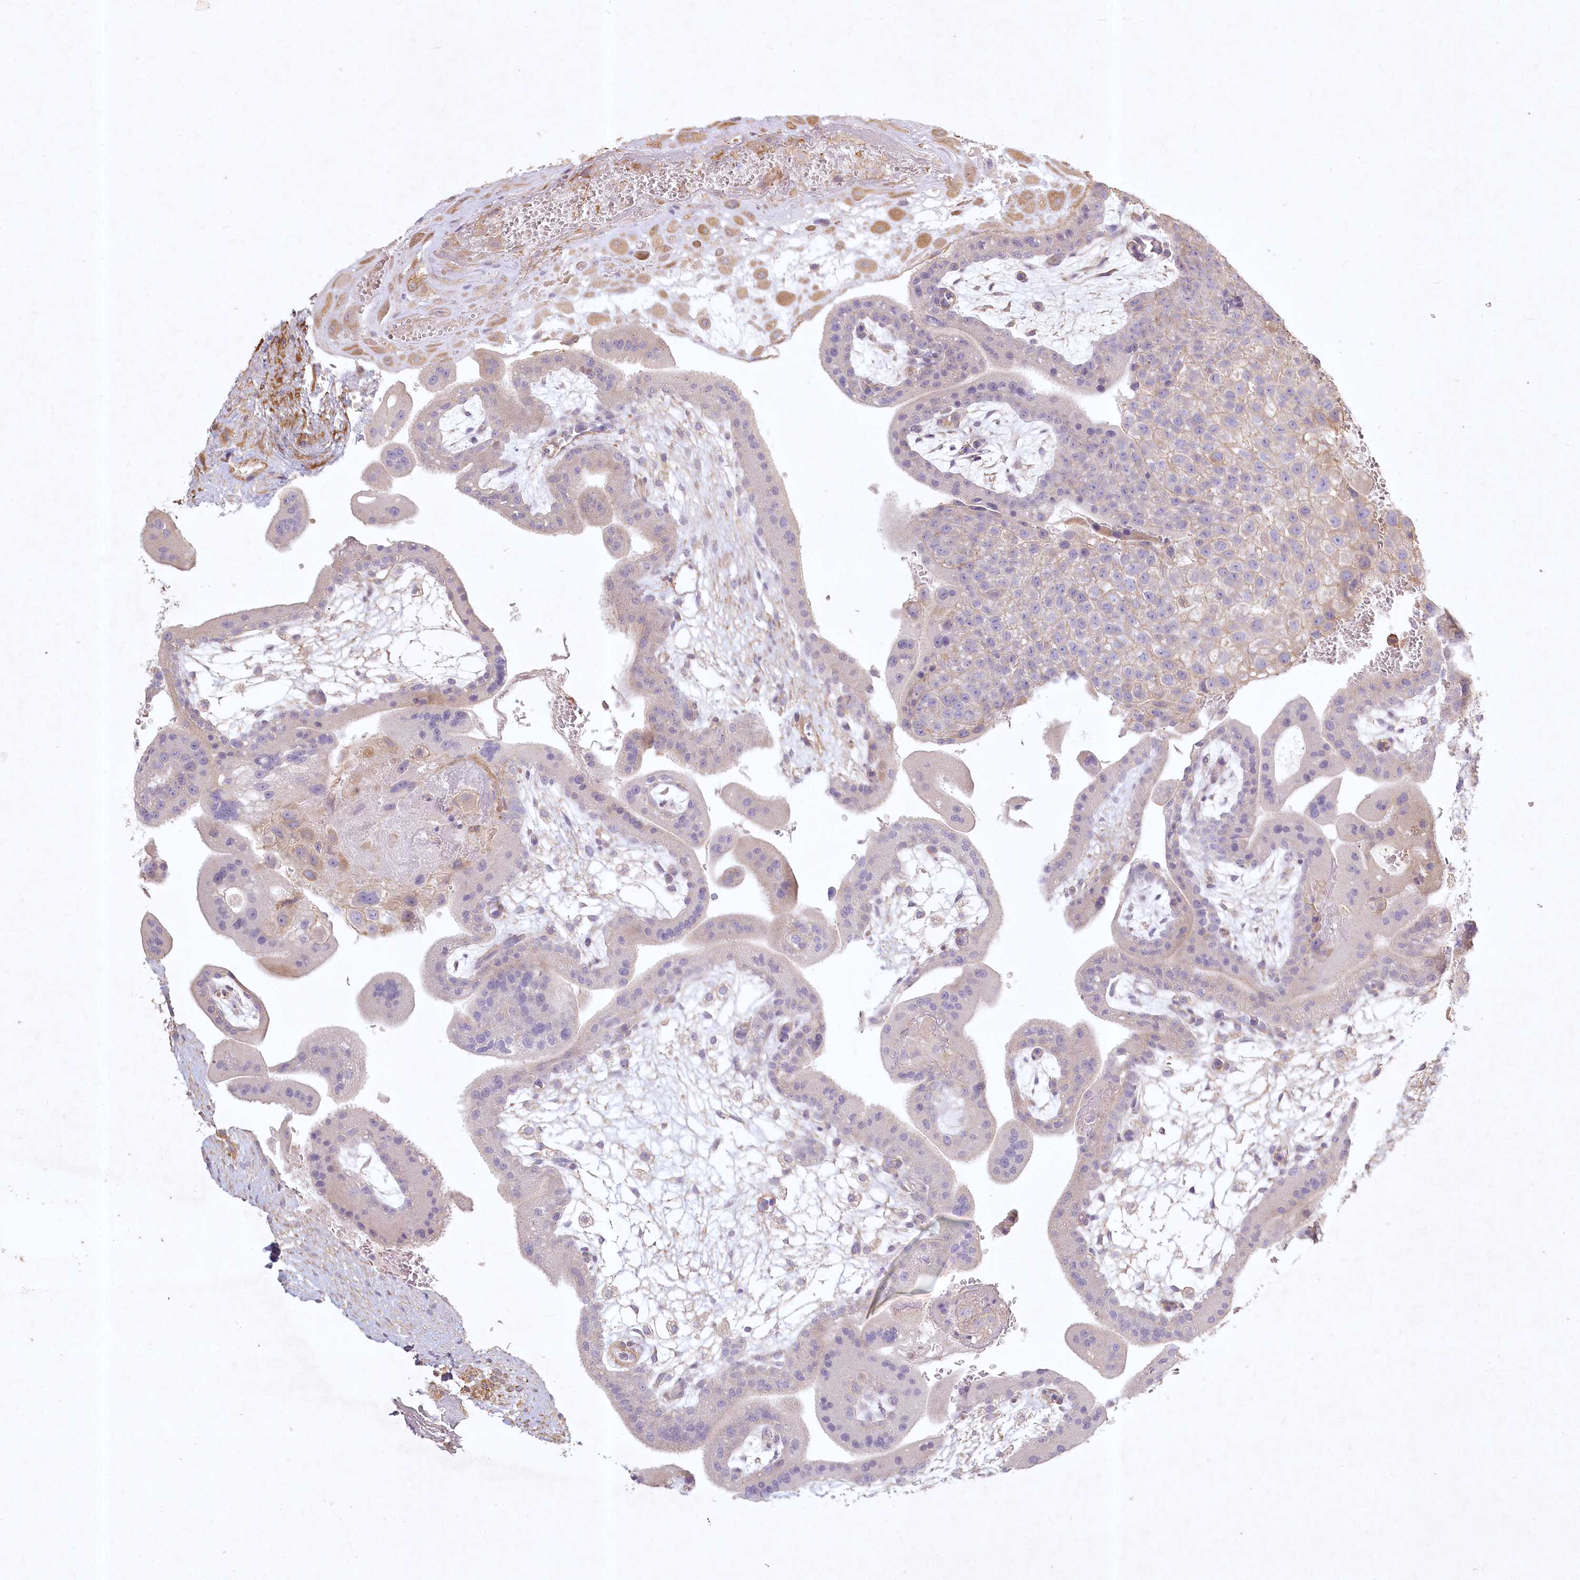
{"staining": {"intensity": "moderate", "quantity": ">75%", "location": "cytoplasmic/membranous"}, "tissue": "placenta", "cell_type": "Decidual cells", "image_type": "normal", "snomed": [{"axis": "morphology", "description": "Normal tissue, NOS"}, {"axis": "topography", "description": "Placenta"}], "caption": "Immunohistochemistry (DAB) staining of unremarkable placenta exhibits moderate cytoplasmic/membranous protein staining in approximately >75% of decidual cells.", "gene": "INPP4B", "patient": {"sex": "female", "age": 35}}